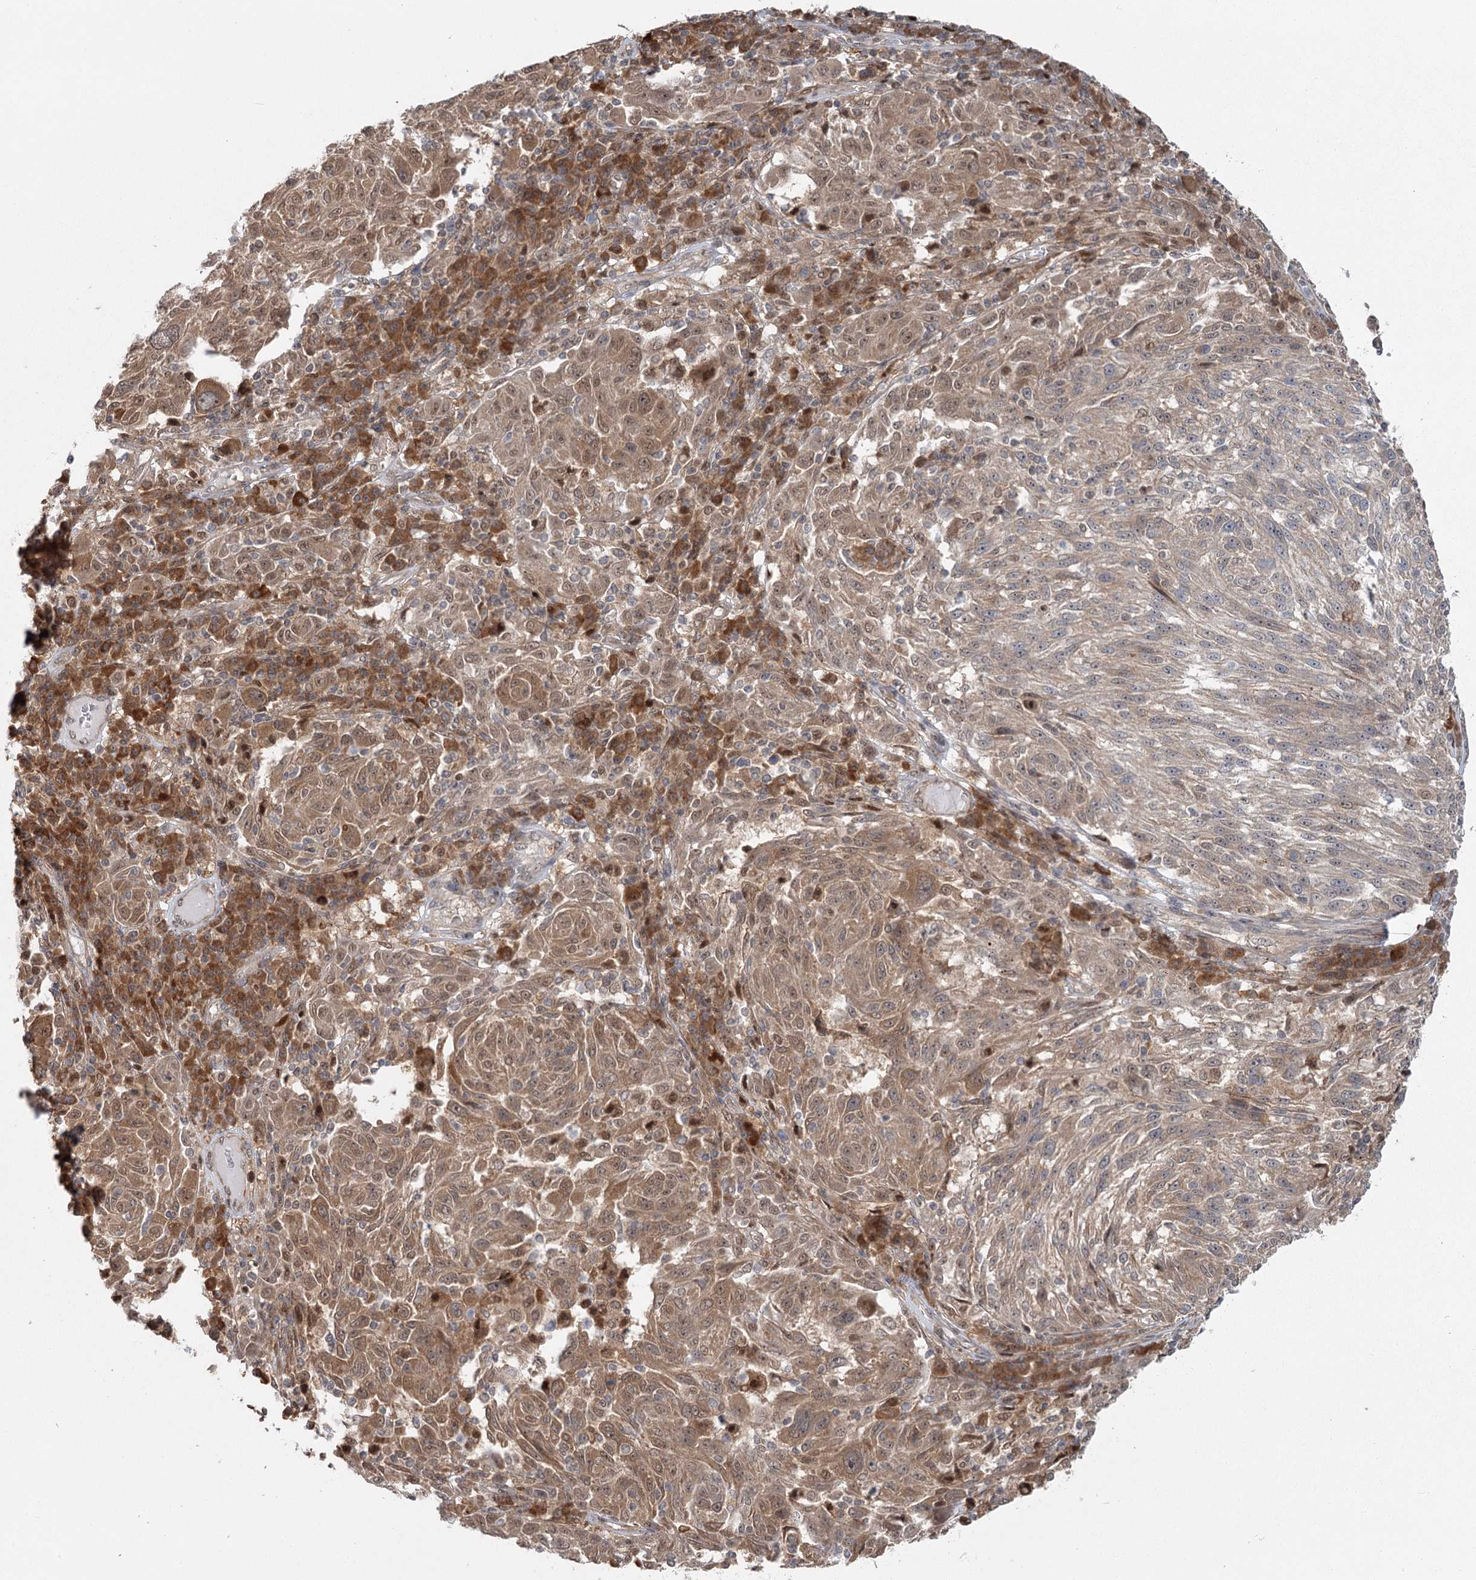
{"staining": {"intensity": "moderate", "quantity": ">75%", "location": "cytoplasmic/membranous,nuclear"}, "tissue": "melanoma", "cell_type": "Tumor cells", "image_type": "cancer", "snomed": [{"axis": "morphology", "description": "Malignant melanoma, NOS"}, {"axis": "topography", "description": "Skin"}], "caption": "Moderate cytoplasmic/membranous and nuclear positivity is present in about >75% of tumor cells in malignant melanoma.", "gene": "THNSL1", "patient": {"sex": "male", "age": 53}}